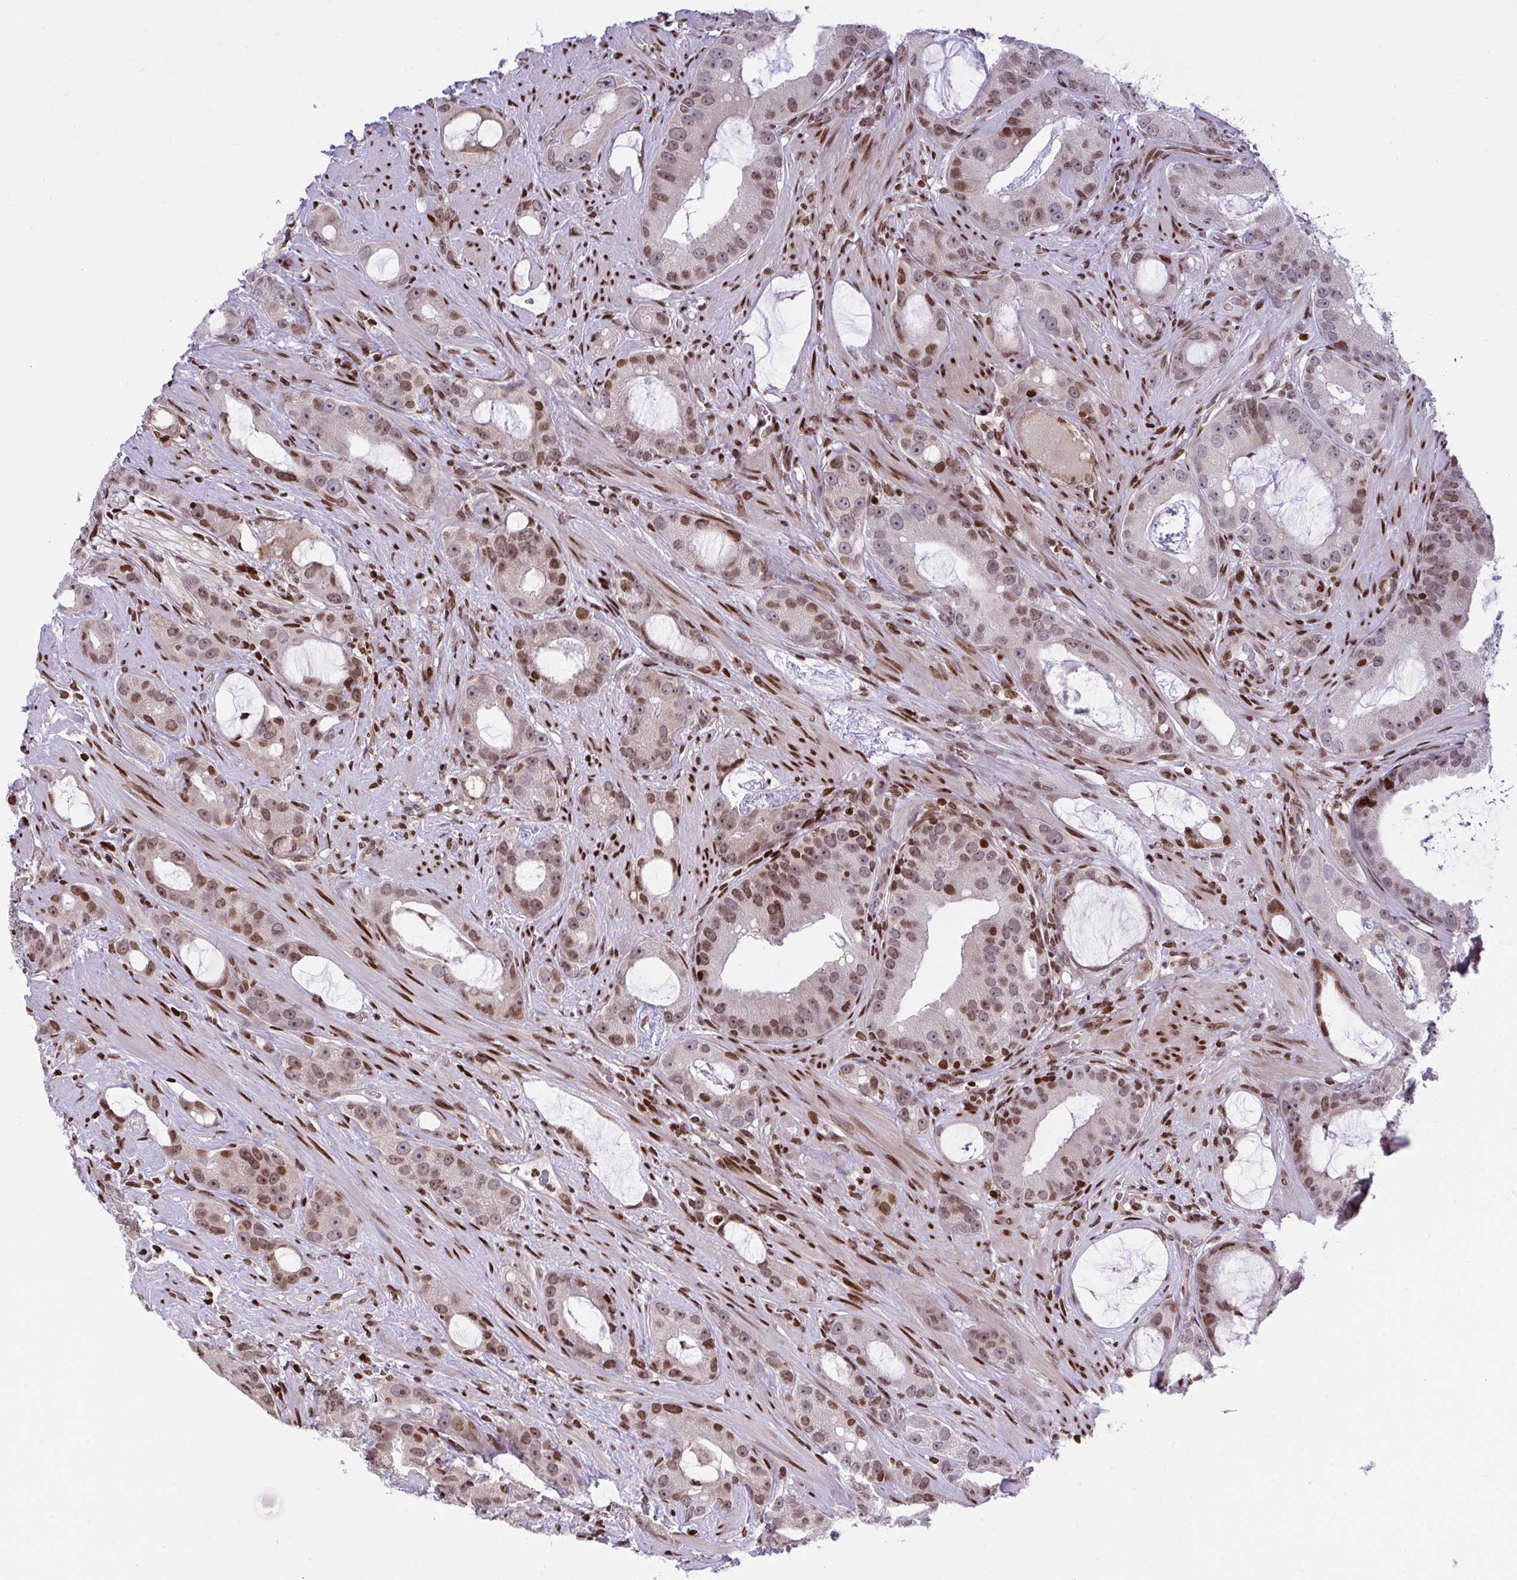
{"staining": {"intensity": "moderate", "quantity": "25%-75%", "location": "nuclear"}, "tissue": "prostate cancer", "cell_type": "Tumor cells", "image_type": "cancer", "snomed": [{"axis": "morphology", "description": "Adenocarcinoma, High grade"}, {"axis": "topography", "description": "Prostate"}], "caption": "The photomicrograph shows immunohistochemical staining of prostate cancer (high-grade adenocarcinoma). There is moderate nuclear expression is appreciated in about 25%-75% of tumor cells.", "gene": "RAPGEF5", "patient": {"sex": "male", "age": 65}}